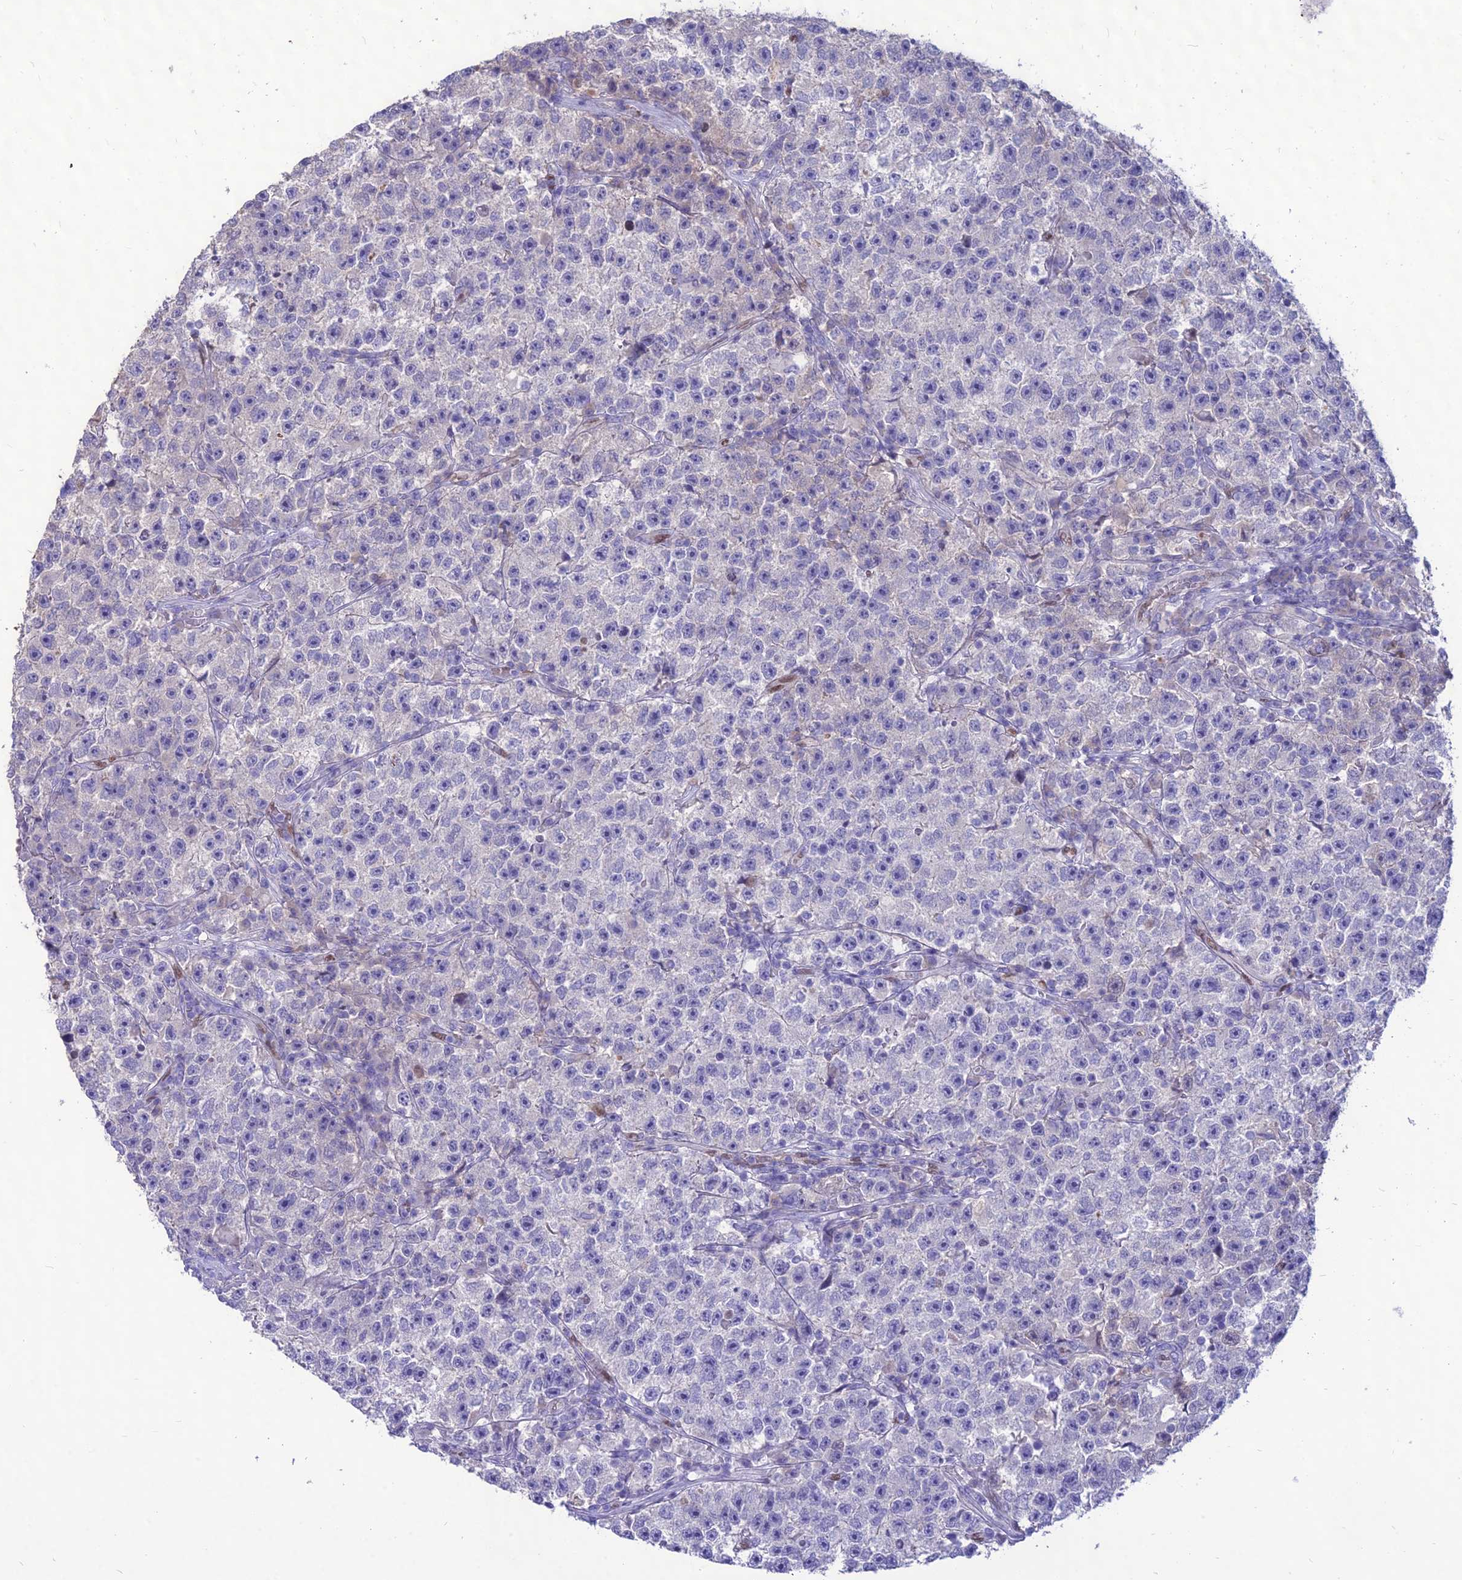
{"staining": {"intensity": "negative", "quantity": "none", "location": "none"}, "tissue": "testis cancer", "cell_type": "Tumor cells", "image_type": "cancer", "snomed": [{"axis": "morphology", "description": "Seminoma, NOS"}, {"axis": "topography", "description": "Testis"}], "caption": "Histopathology image shows no protein expression in tumor cells of testis cancer tissue. Brightfield microscopy of immunohistochemistry (IHC) stained with DAB (3,3'-diaminobenzidine) (brown) and hematoxylin (blue), captured at high magnification.", "gene": "NOVA2", "patient": {"sex": "male", "age": 22}}